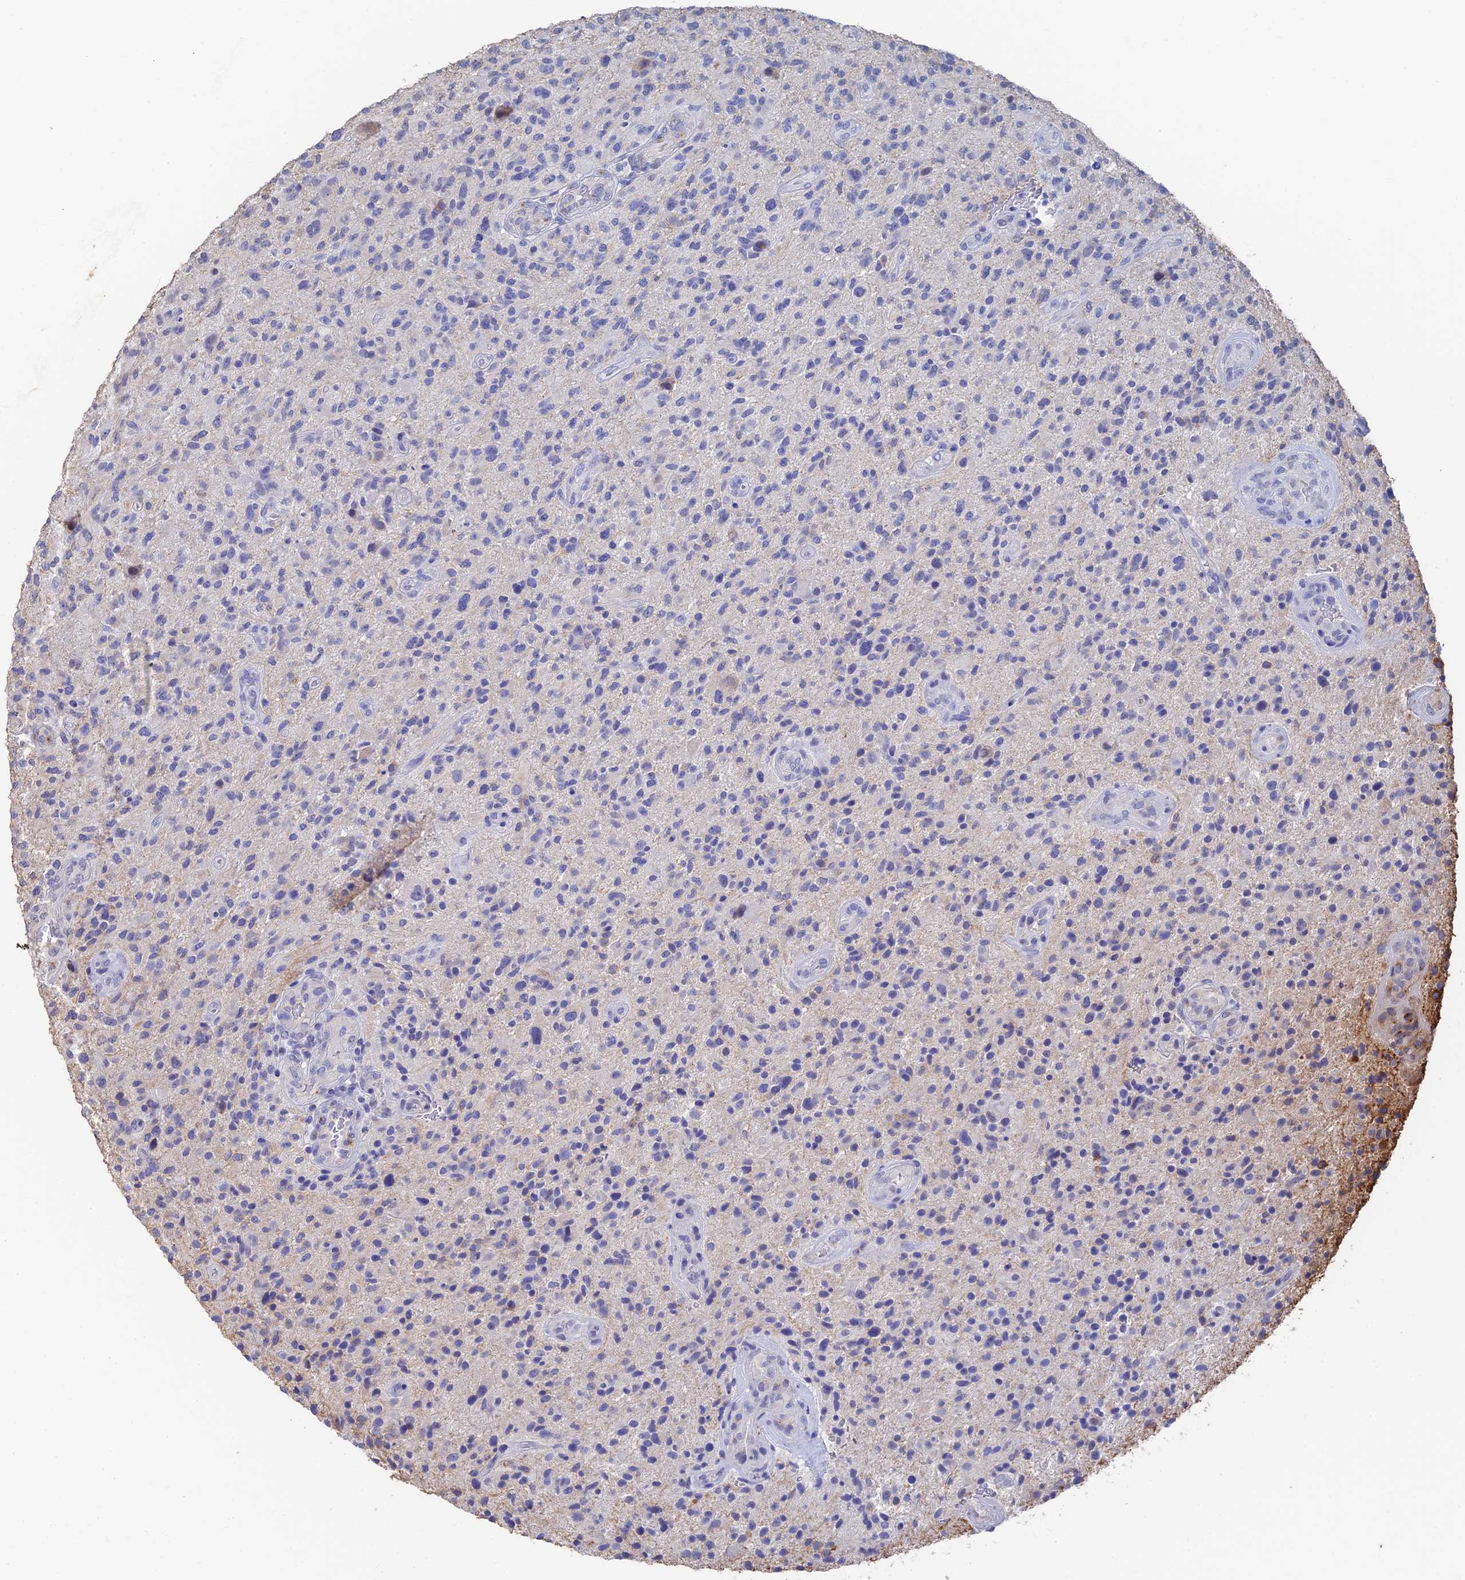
{"staining": {"intensity": "strong", "quantity": "<25%", "location": "cytoplasmic/membranous"}, "tissue": "glioma", "cell_type": "Tumor cells", "image_type": "cancer", "snomed": [{"axis": "morphology", "description": "Glioma, malignant, High grade"}, {"axis": "topography", "description": "Brain"}], "caption": "IHC histopathology image of neoplastic tissue: glioma stained using immunohistochemistry displays medium levels of strong protein expression localized specifically in the cytoplasmic/membranous of tumor cells, appearing as a cytoplasmic/membranous brown color.", "gene": "WBP11", "patient": {"sex": "male", "age": 47}}